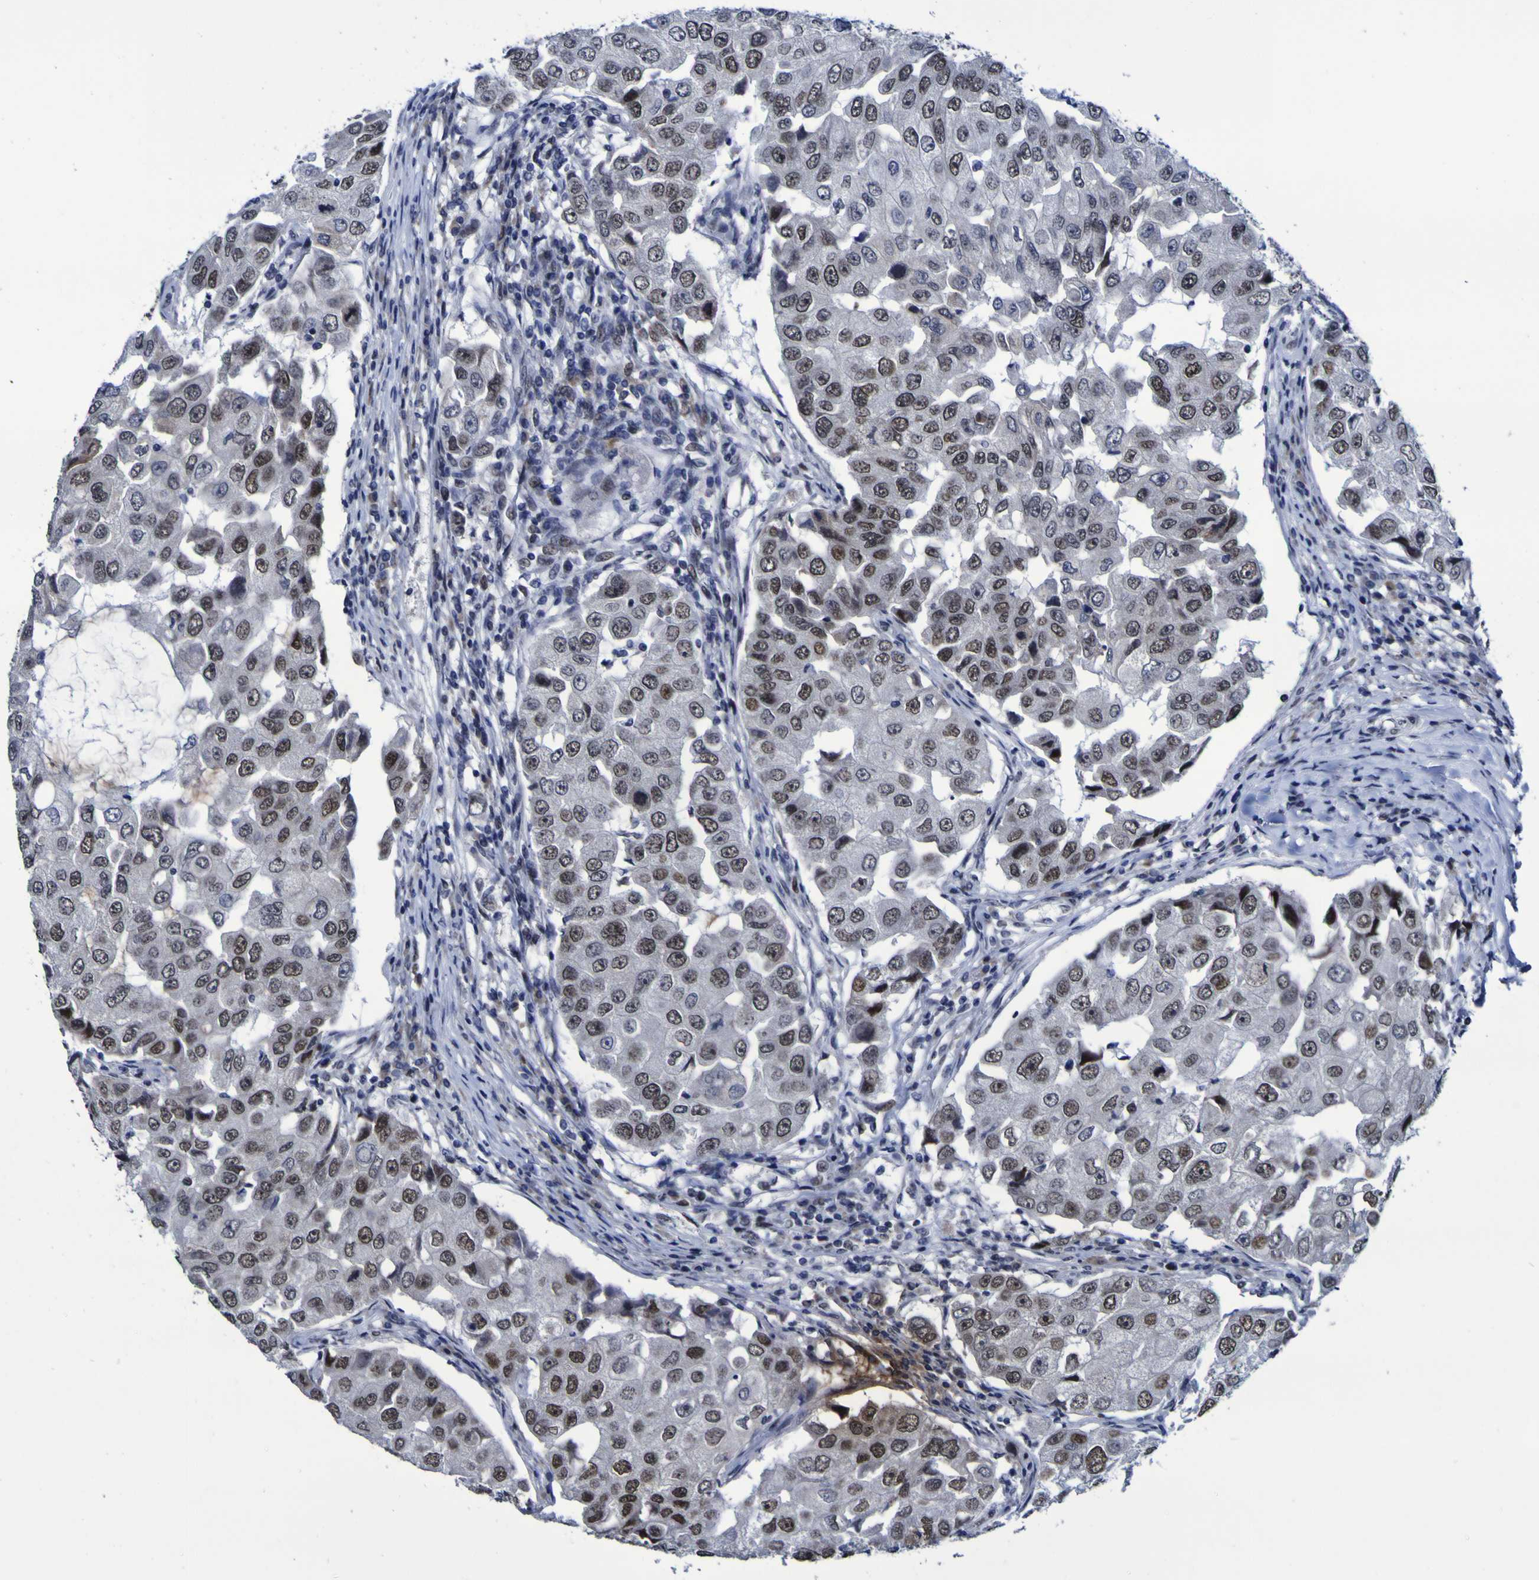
{"staining": {"intensity": "moderate", "quantity": ">75%", "location": "nuclear"}, "tissue": "breast cancer", "cell_type": "Tumor cells", "image_type": "cancer", "snomed": [{"axis": "morphology", "description": "Duct carcinoma"}, {"axis": "topography", "description": "Breast"}], "caption": "The image reveals staining of breast cancer, revealing moderate nuclear protein staining (brown color) within tumor cells. (DAB (3,3'-diaminobenzidine) IHC with brightfield microscopy, high magnification).", "gene": "MBD3", "patient": {"sex": "female", "age": 27}}